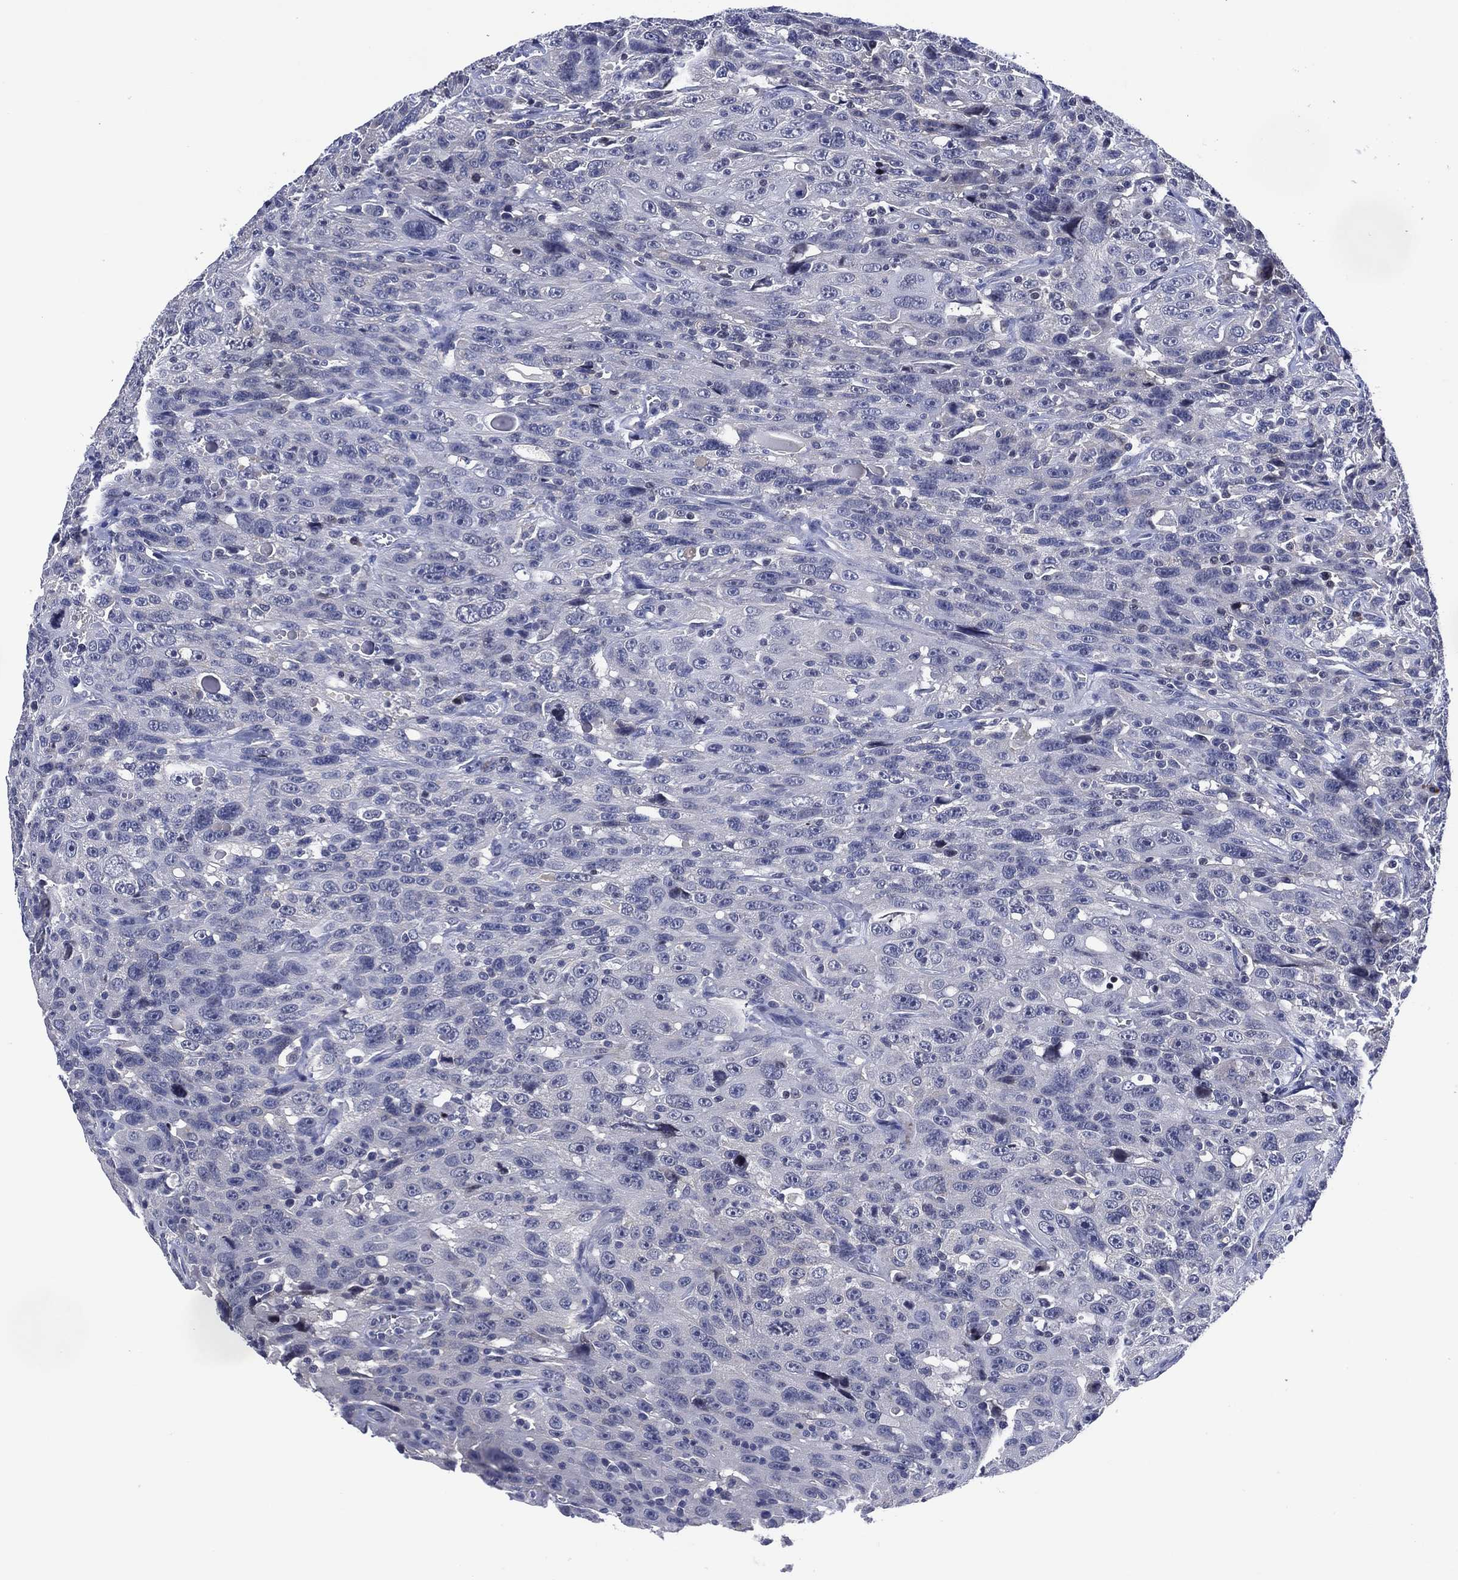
{"staining": {"intensity": "negative", "quantity": "none", "location": "none"}, "tissue": "urothelial cancer", "cell_type": "Tumor cells", "image_type": "cancer", "snomed": [{"axis": "morphology", "description": "Urothelial carcinoma, NOS"}, {"axis": "morphology", "description": "Urothelial carcinoma, High grade"}, {"axis": "topography", "description": "Urinary bladder"}], "caption": "A high-resolution histopathology image shows IHC staining of urothelial carcinoma (high-grade), which shows no significant positivity in tumor cells.", "gene": "USP26", "patient": {"sex": "female", "age": 73}}